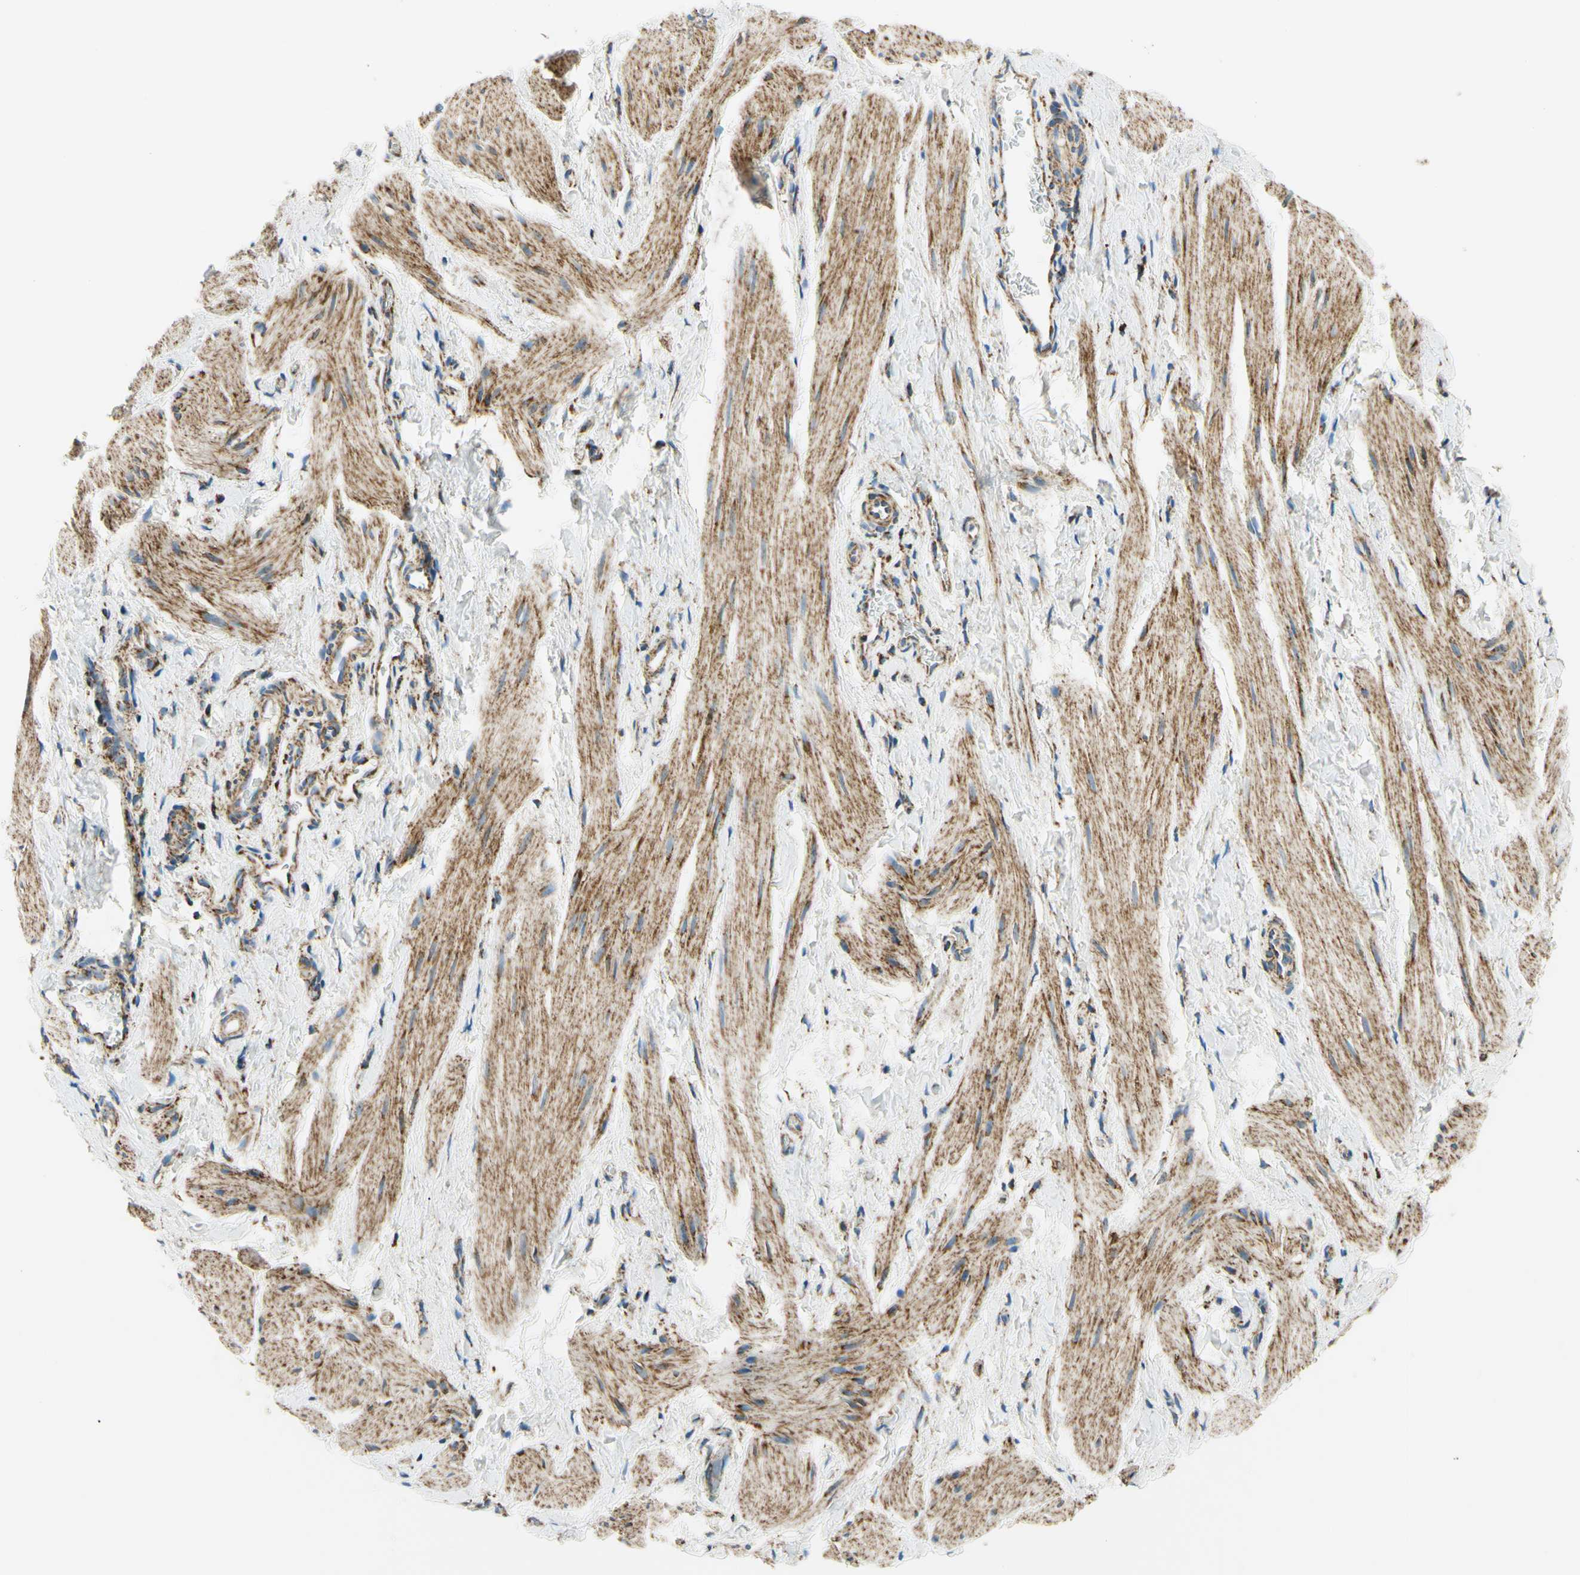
{"staining": {"intensity": "moderate", "quantity": ">75%", "location": "cytoplasmic/membranous"}, "tissue": "smooth muscle", "cell_type": "Smooth muscle cells", "image_type": "normal", "snomed": [{"axis": "morphology", "description": "Normal tissue, NOS"}, {"axis": "topography", "description": "Smooth muscle"}], "caption": "Brown immunohistochemical staining in unremarkable smooth muscle displays moderate cytoplasmic/membranous staining in about >75% of smooth muscle cells. Using DAB (brown) and hematoxylin (blue) stains, captured at high magnification using brightfield microscopy.", "gene": "MAVS", "patient": {"sex": "male", "age": 16}}